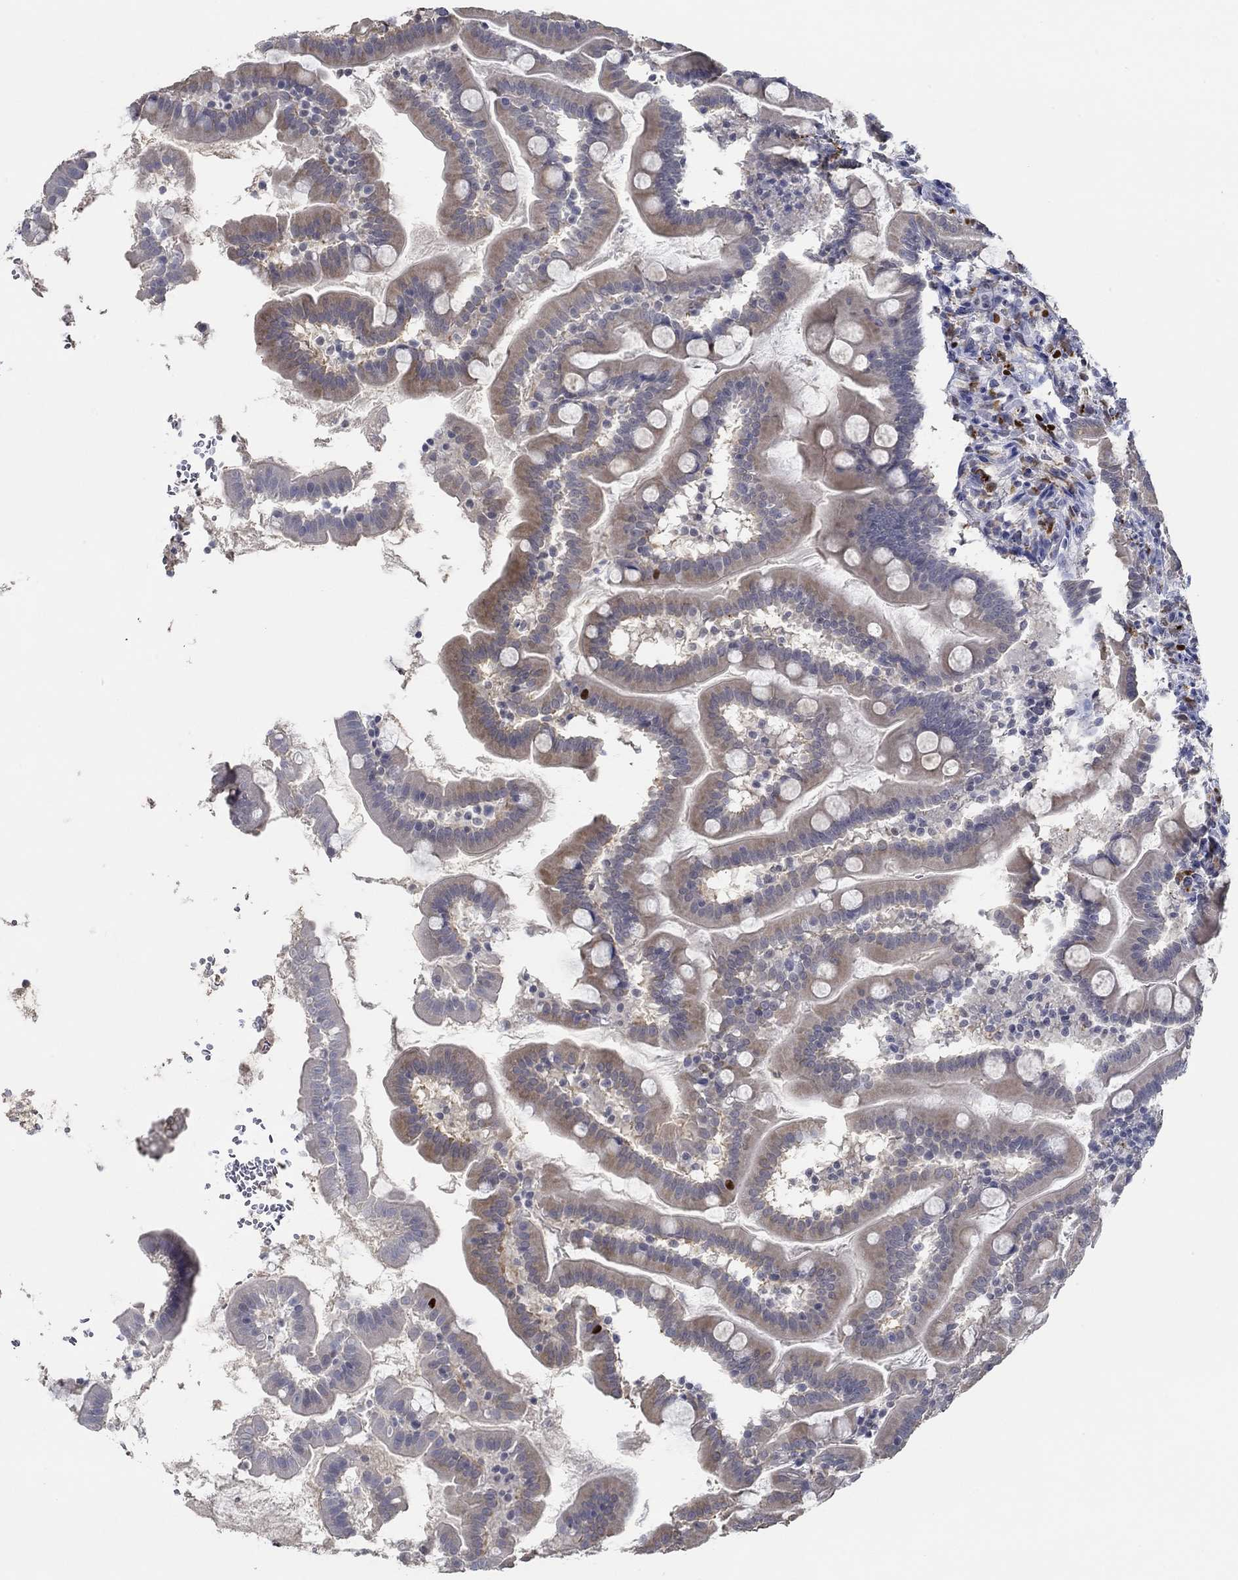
{"staining": {"intensity": "weak", "quantity": "25%-75%", "location": "cytoplasmic/membranous"}, "tissue": "small intestine", "cell_type": "Glandular cells", "image_type": "normal", "snomed": [{"axis": "morphology", "description": "Normal tissue, NOS"}, {"axis": "topography", "description": "Small intestine"}], "caption": "Protein staining exhibits weak cytoplasmic/membranous staining in approximately 25%-75% of glandular cells in benign small intestine.", "gene": "GATA2", "patient": {"sex": "female", "age": 44}}